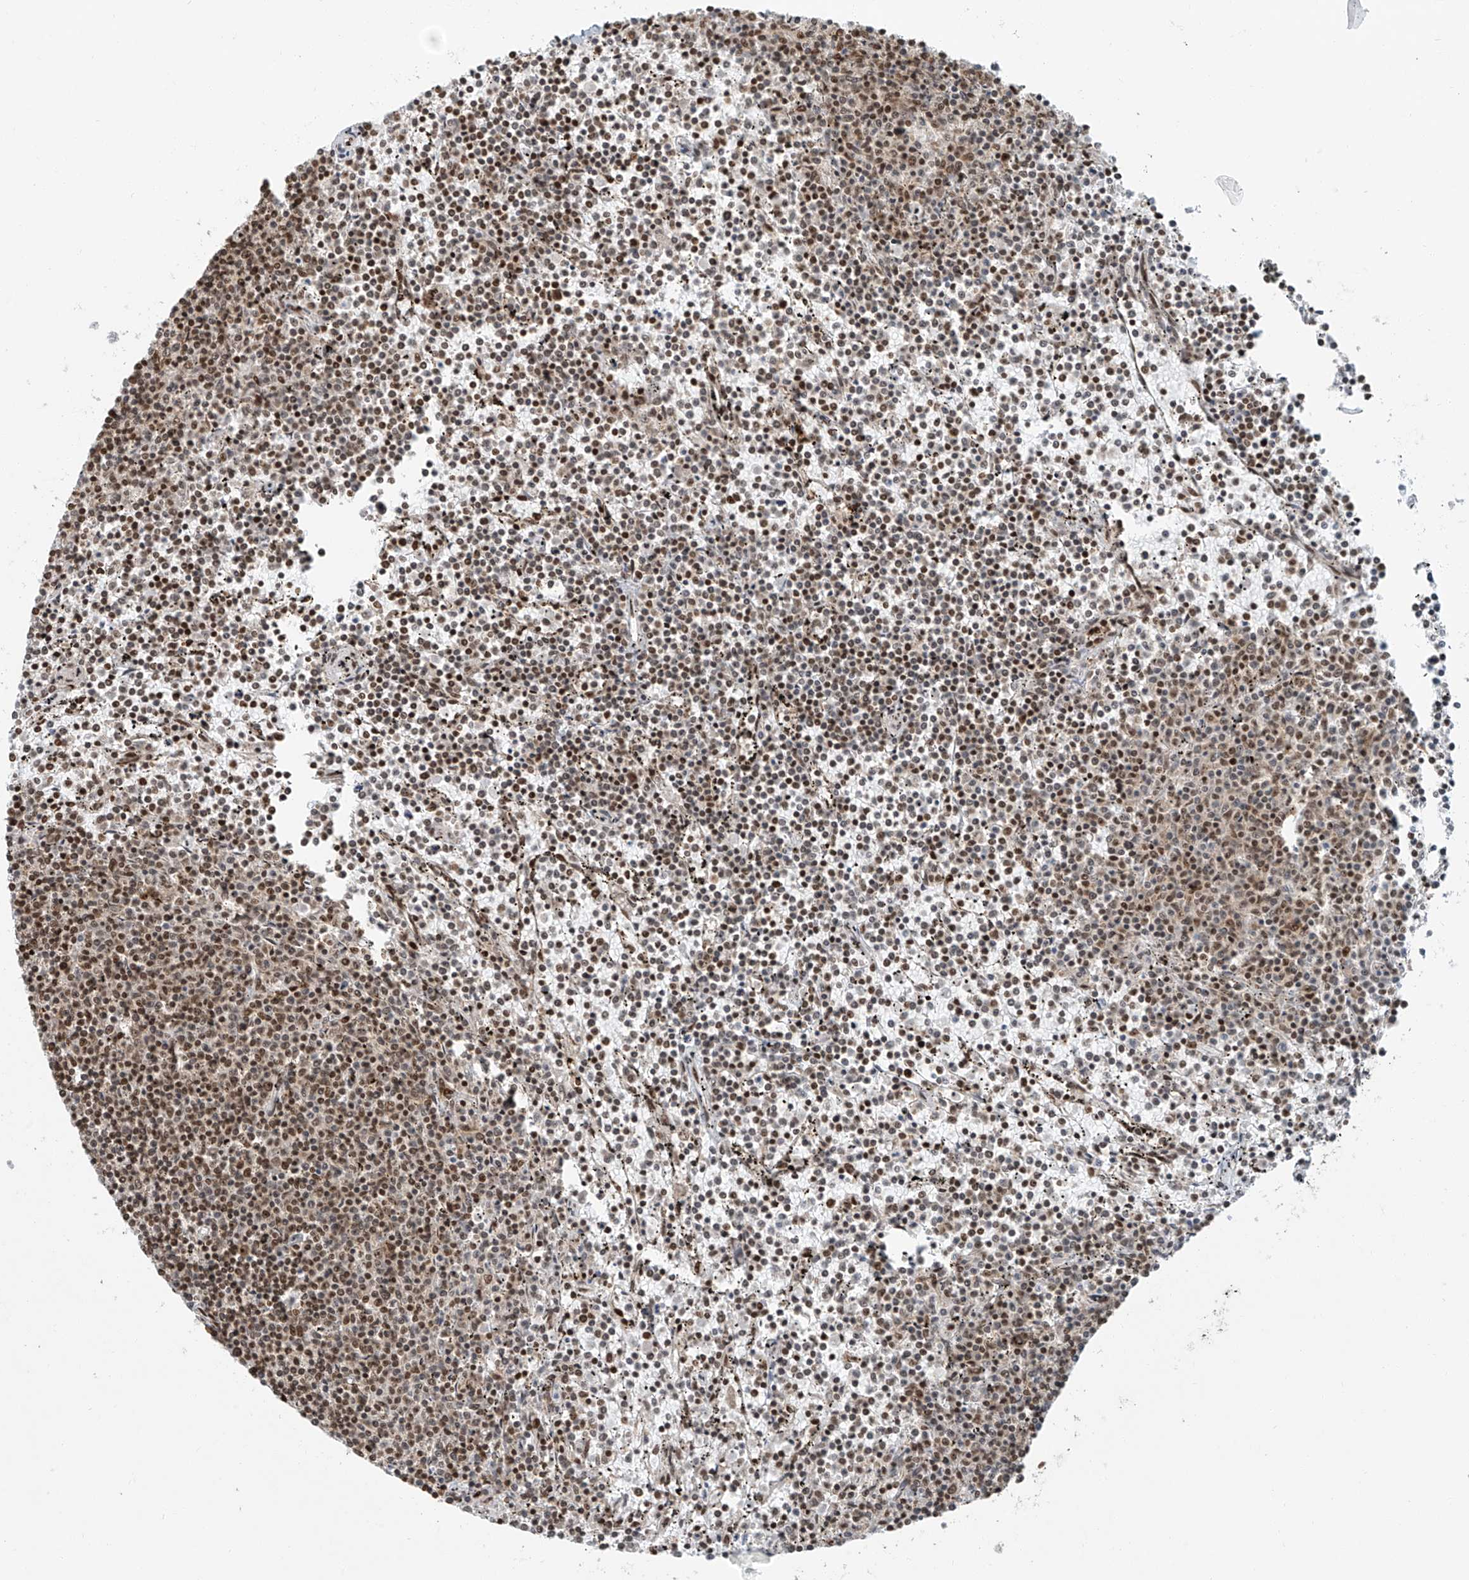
{"staining": {"intensity": "moderate", "quantity": "25%-75%", "location": "nuclear"}, "tissue": "lymphoma", "cell_type": "Tumor cells", "image_type": "cancer", "snomed": [{"axis": "morphology", "description": "Malignant lymphoma, non-Hodgkin's type, Low grade"}, {"axis": "topography", "description": "Spleen"}], "caption": "DAB immunohistochemical staining of low-grade malignant lymphoma, non-Hodgkin's type shows moderate nuclear protein staining in approximately 25%-75% of tumor cells.", "gene": "FAM193B", "patient": {"sex": "female", "age": 50}}